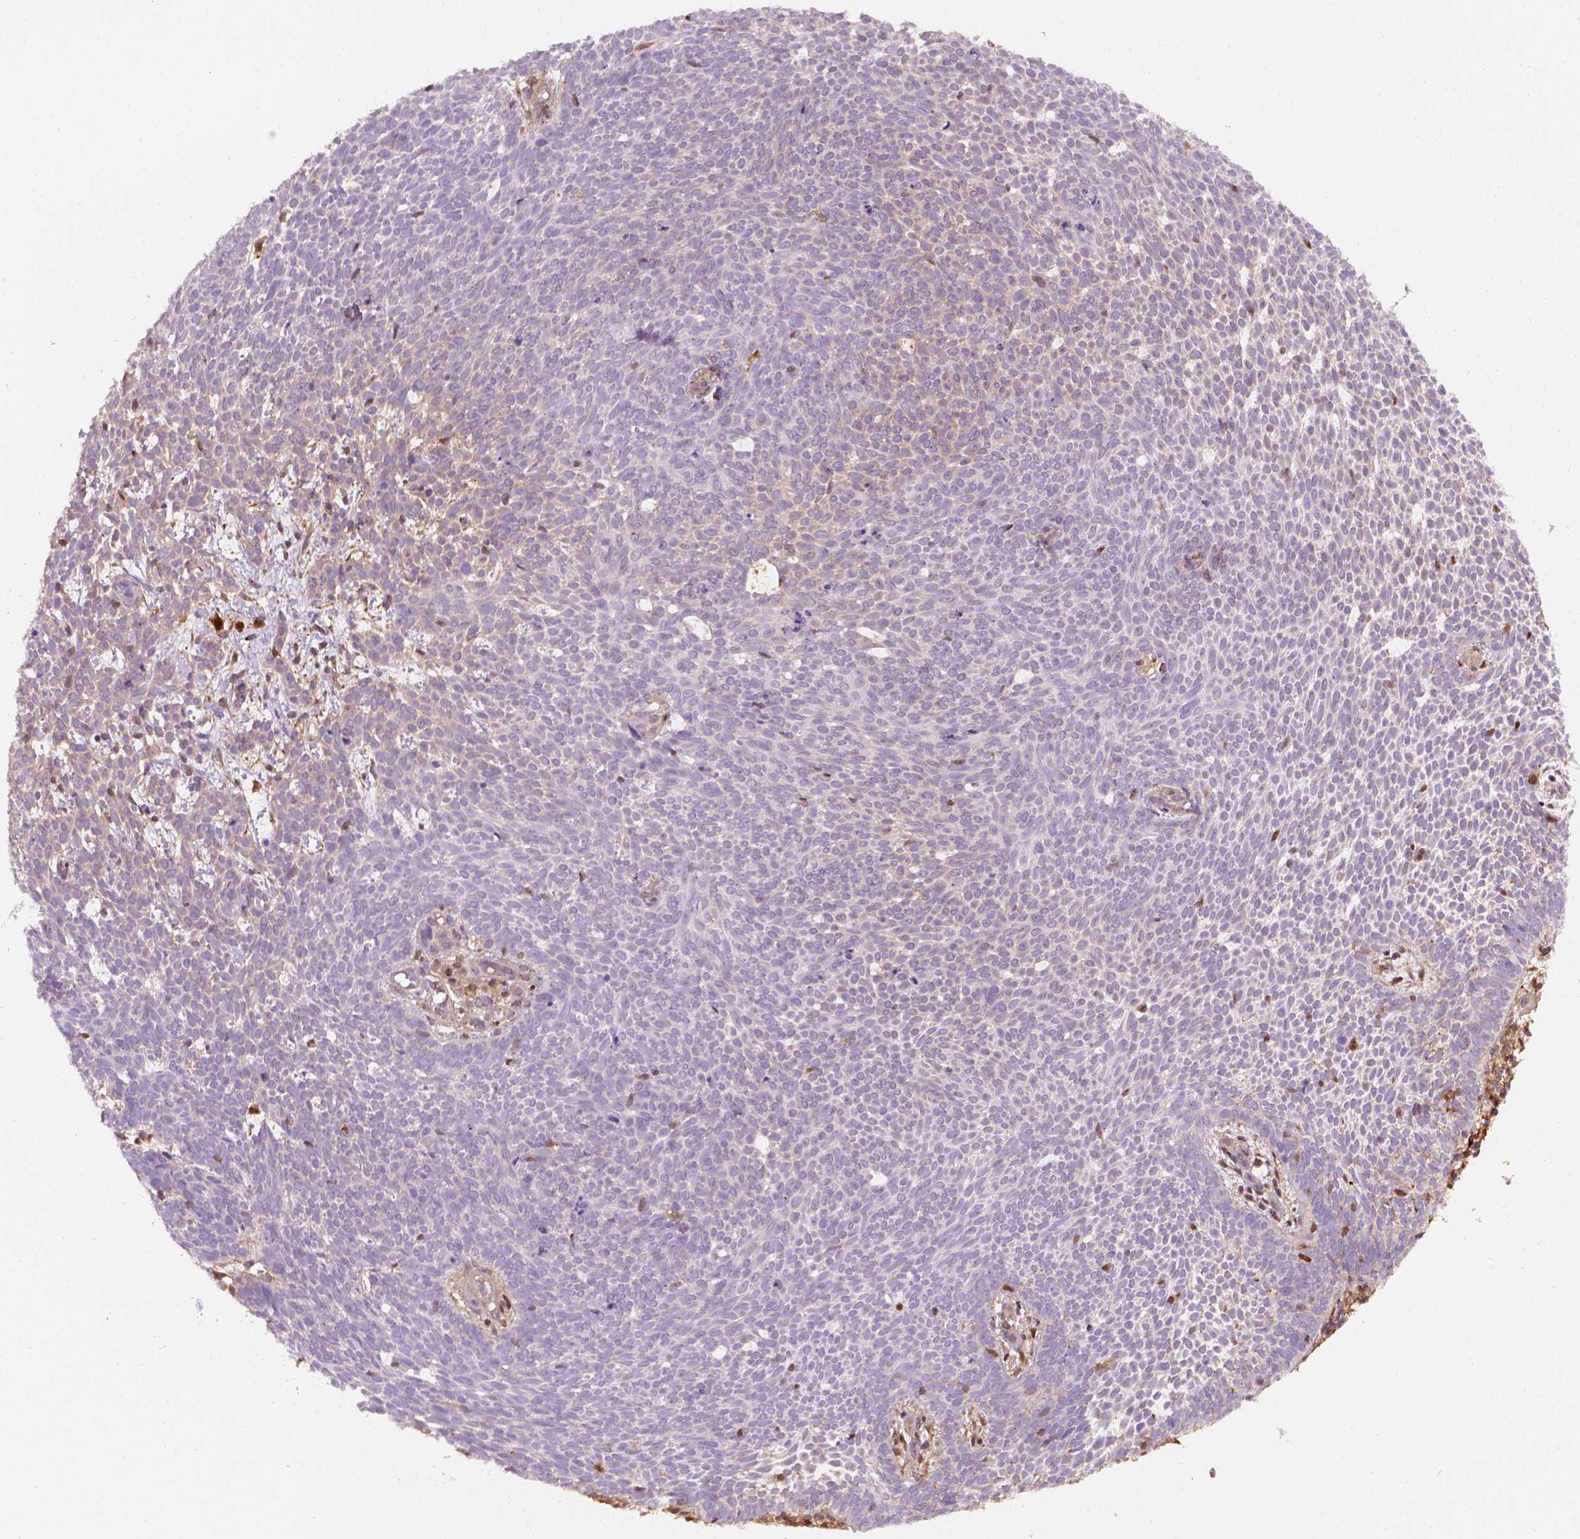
{"staining": {"intensity": "negative", "quantity": "none", "location": "none"}, "tissue": "skin cancer", "cell_type": "Tumor cells", "image_type": "cancer", "snomed": [{"axis": "morphology", "description": "Basal cell carcinoma"}, {"axis": "topography", "description": "Skin"}], "caption": "Tumor cells show no significant protein expression in basal cell carcinoma (skin). (DAB (3,3'-diaminobenzidine) immunohistochemistry (IHC), high magnification).", "gene": "SQSTM1", "patient": {"sex": "male", "age": 59}}